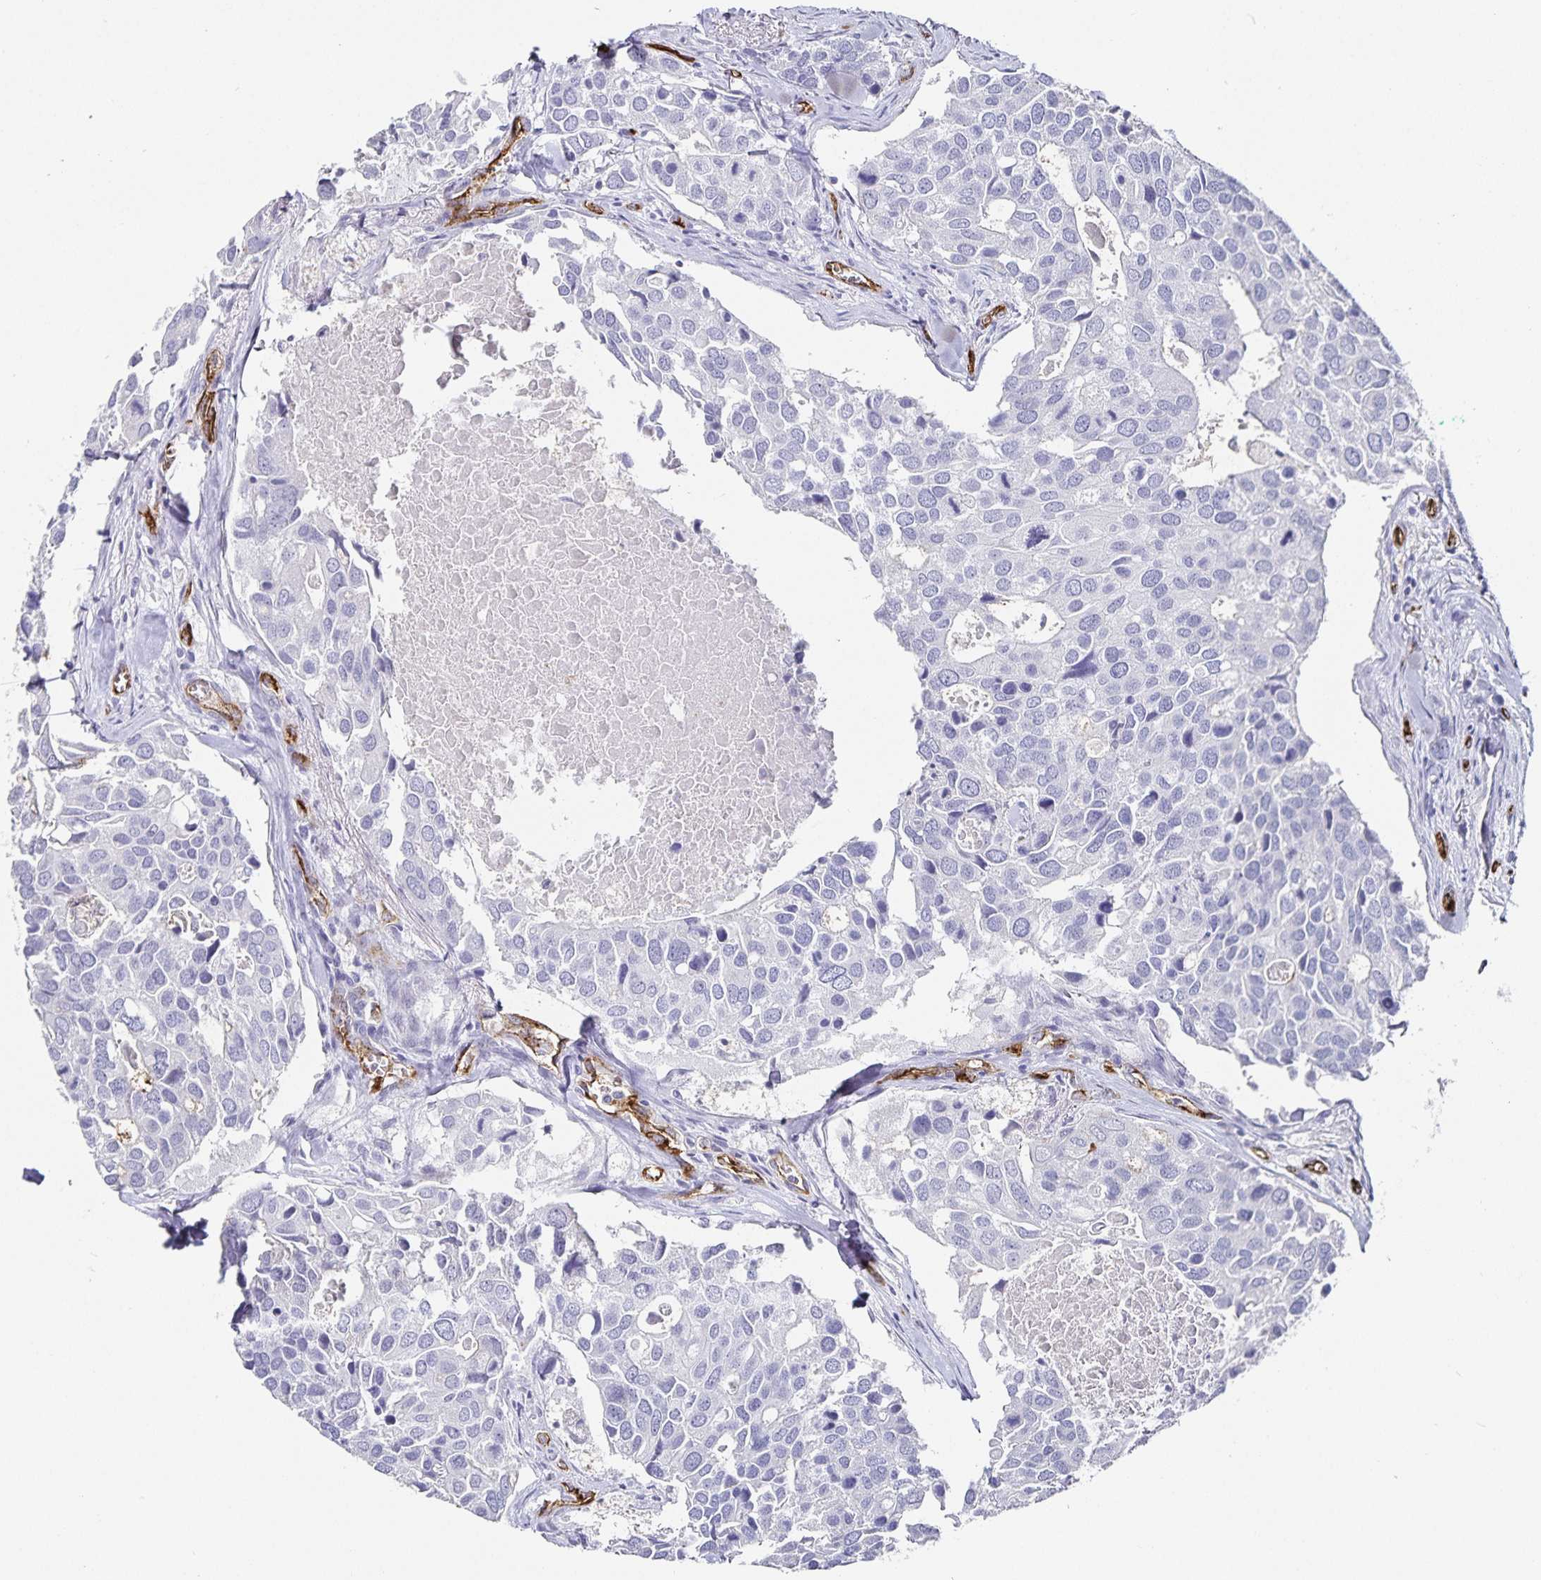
{"staining": {"intensity": "negative", "quantity": "none", "location": "none"}, "tissue": "breast cancer", "cell_type": "Tumor cells", "image_type": "cancer", "snomed": [{"axis": "morphology", "description": "Duct carcinoma"}, {"axis": "topography", "description": "Breast"}], "caption": "Tumor cells show no significant protein staining in invasive ductal carcinoma (breast). (DAB IHC with hematoxylin counter stain).", "gene": "PODXL", "patient": {"sex": "female", "age": 83}}